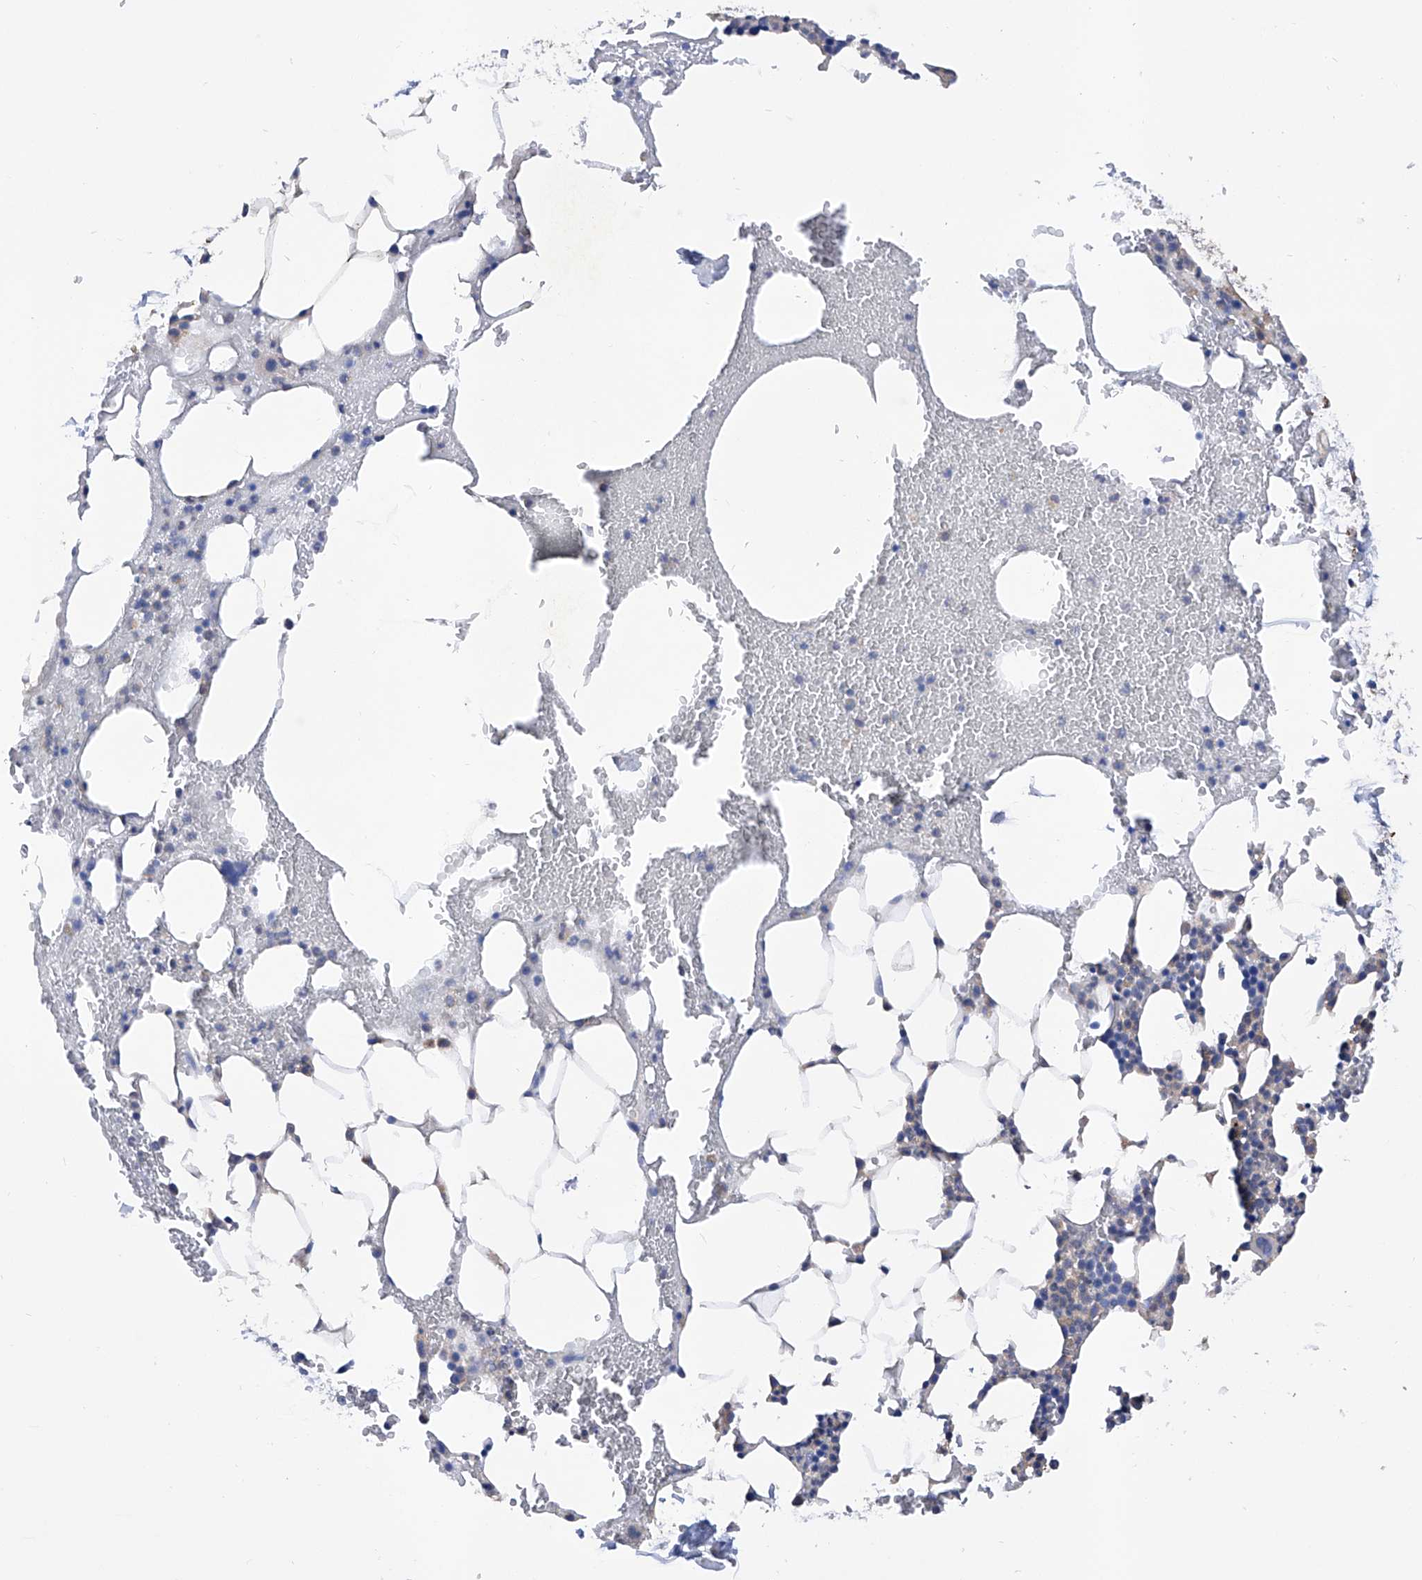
{"staining": {"intensity": "moderate", "quantity": "<25%", "location": "cytoplasmic/membranous"}, "tissue": "bone marrow", "cell_type": "Hematopoietic cells", "image_type": "normal", "snomed": [{"axis": "morphology", "description": "Normal tissue, NOS"}, {"axis": "morphology", "description": "Inflammation, NOS"}, {"axis": "topography", "description": "Bone marrow"}], "caption": "High-power microscopy captured an IHC histopathology image of normal bone marrow, revealing moderate cytoplasmic/membranous staining in approximately <25% of hematopoietic cells.", "gene": "INPP5B", "patient": {"sex": "female", "age": 78}}